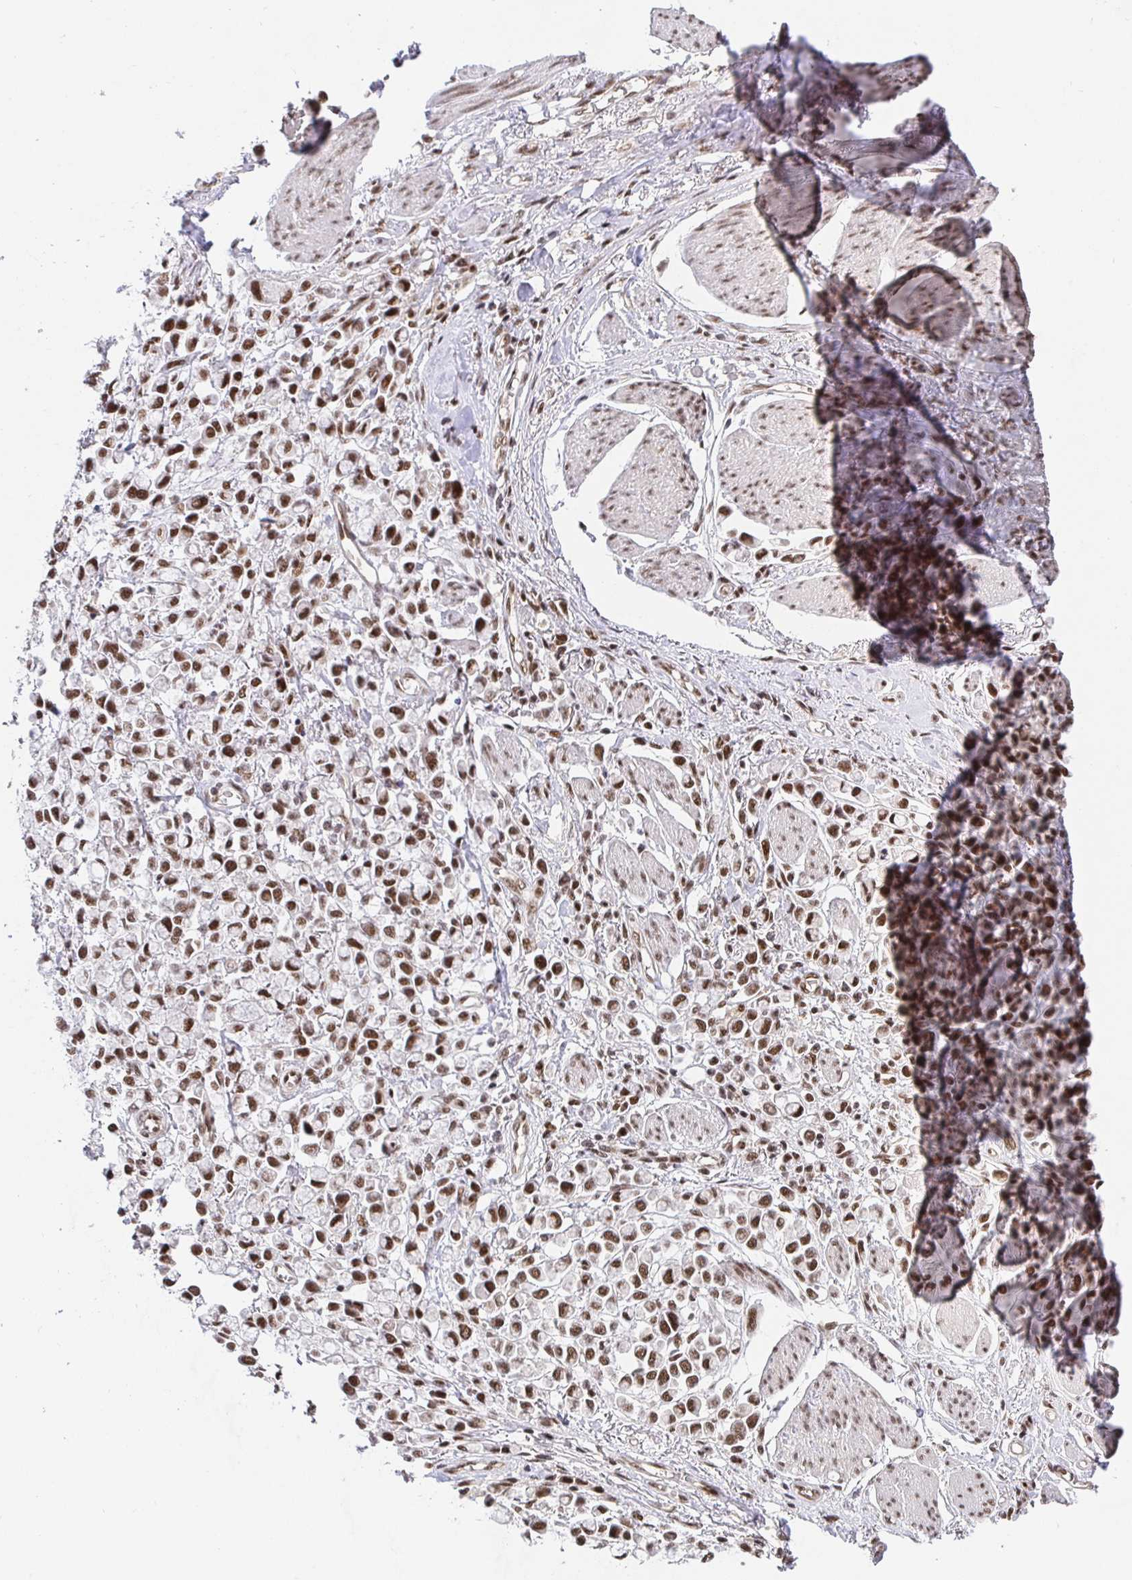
{"staining": {"intensity": "moderate", "quantity": ">75%", "location": "nuclear"}, "tissue": "stomach cancer", "cell_type": "Tumor cells", "image_type": "cancer", "snomed": [{"axis": "morphology", "description": "Adenocarcinoma, NOS"}, {"axis": "topography", "description": "Stomach"}], "caption": "High-magnification brightfield microscopy of stomach cancer stained with DAB (3,3'-diaminobenzidine) (brown) and counterstained with hematoxylin (blue). tumor cells exhibit moderate nuclear expression is identified in approximately>75% of cells. (DAB (3,3'-diaminobenzidine) IHC with brightfield microscopy, high magnification).", "gene": "USF1", "patient": {"sex": "female", "age": 81}}